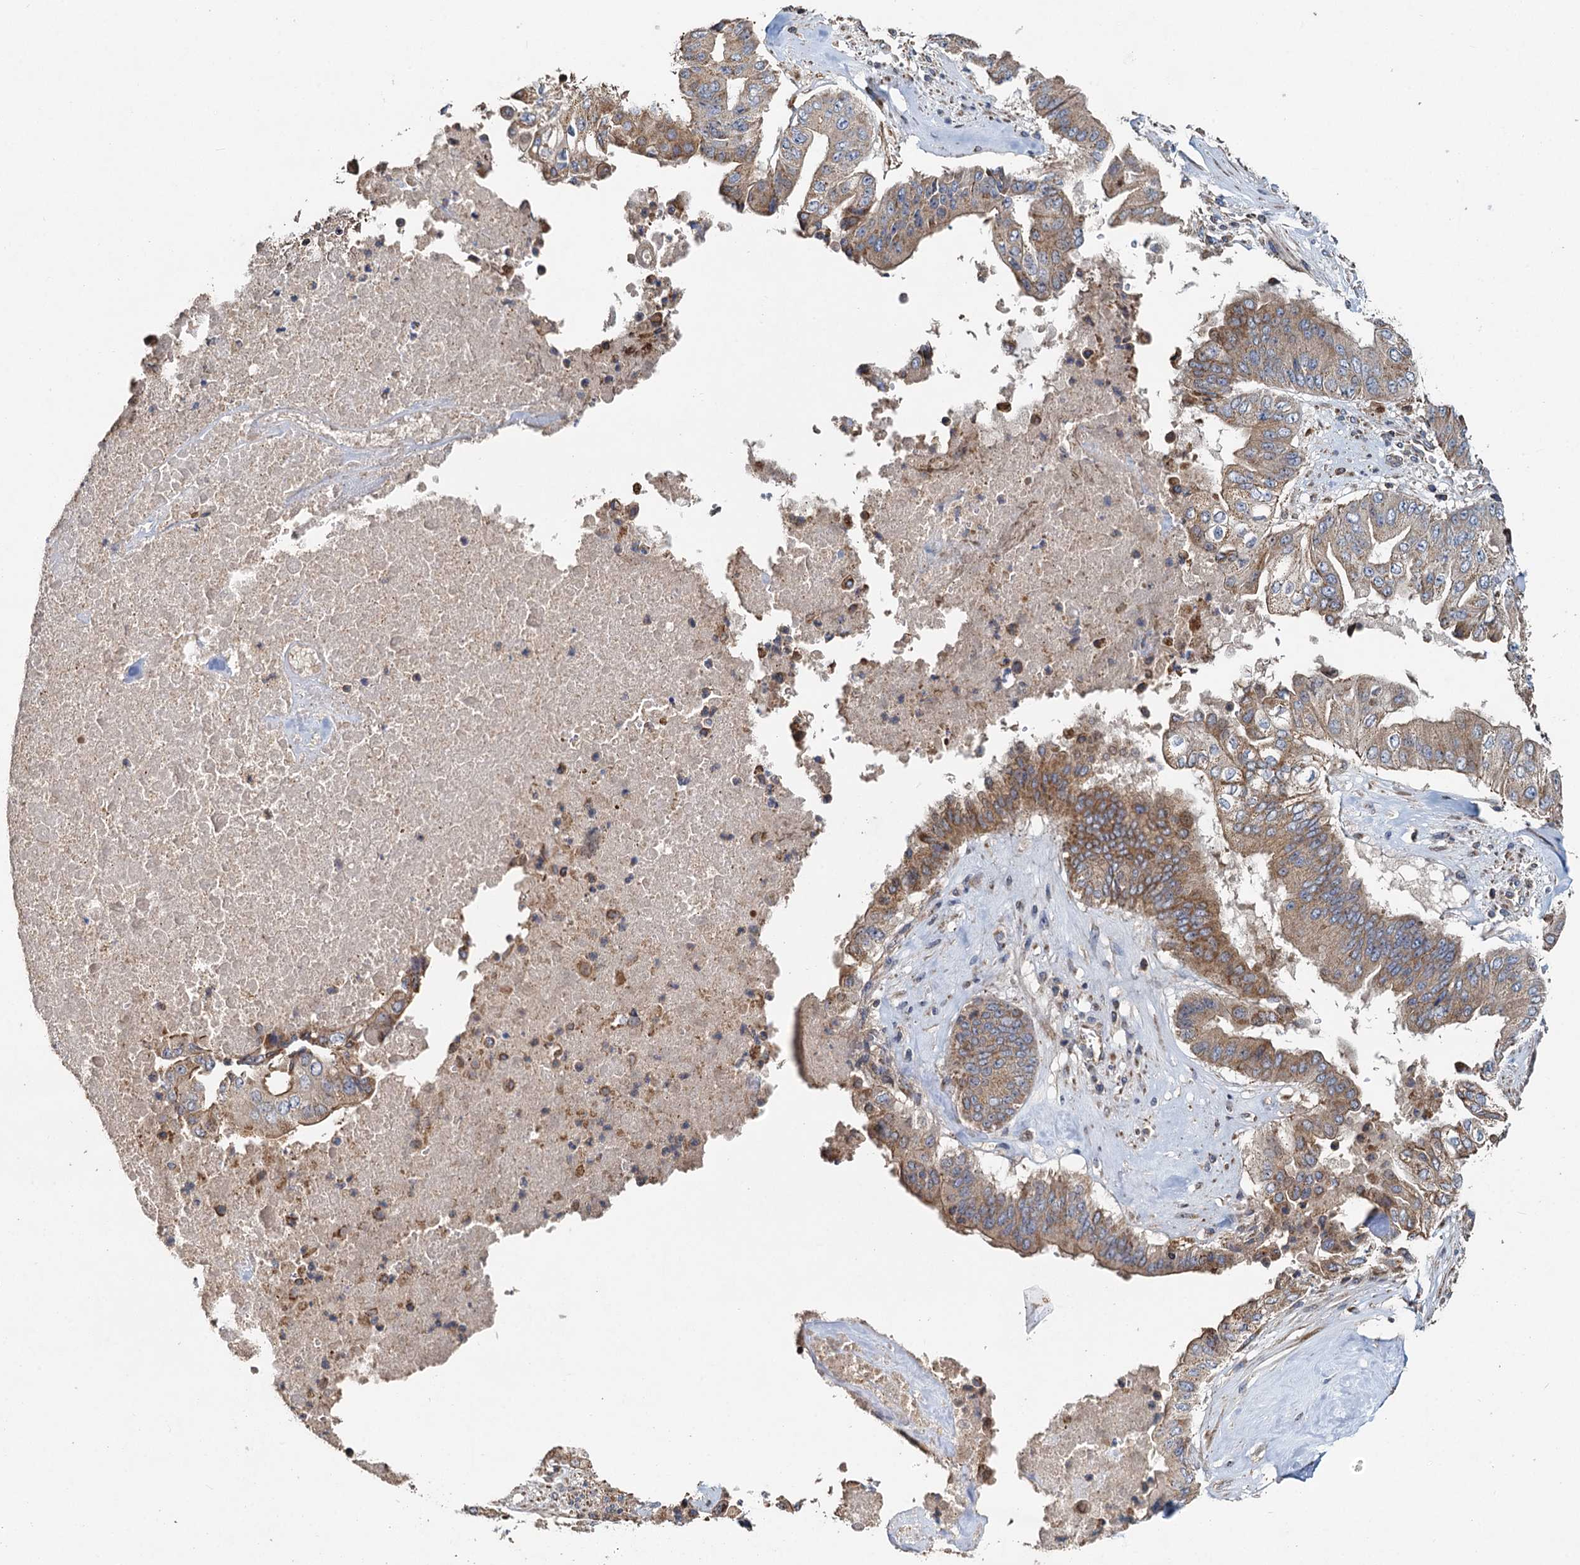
{"staining": {"intensity": "moderate", "quantity": ">75%", "location": "cytoplasmic/membranous"}, "tissue": "pancreatic cancer", "cell_type": "Tumor cells", "image_type": "cancer", "snomed": [{"axis": "morphology", "description": "Adenocarcinoma, NOS"}, {"axis": "topography", "description": "Pancreas"}], "caption": "DAB immunohistochemical staining of pancreatic cancer (adenocarcinoma) shows moderate cytoplasmic/membranous protein expression in approximately >75% of tumor cells. (DAB (3,3'-diaminobenzidine) = brown stain, brightfield microscopy at high magnification).", "gene": "SDS", "patient": {"sex": "female", "age": 77}}